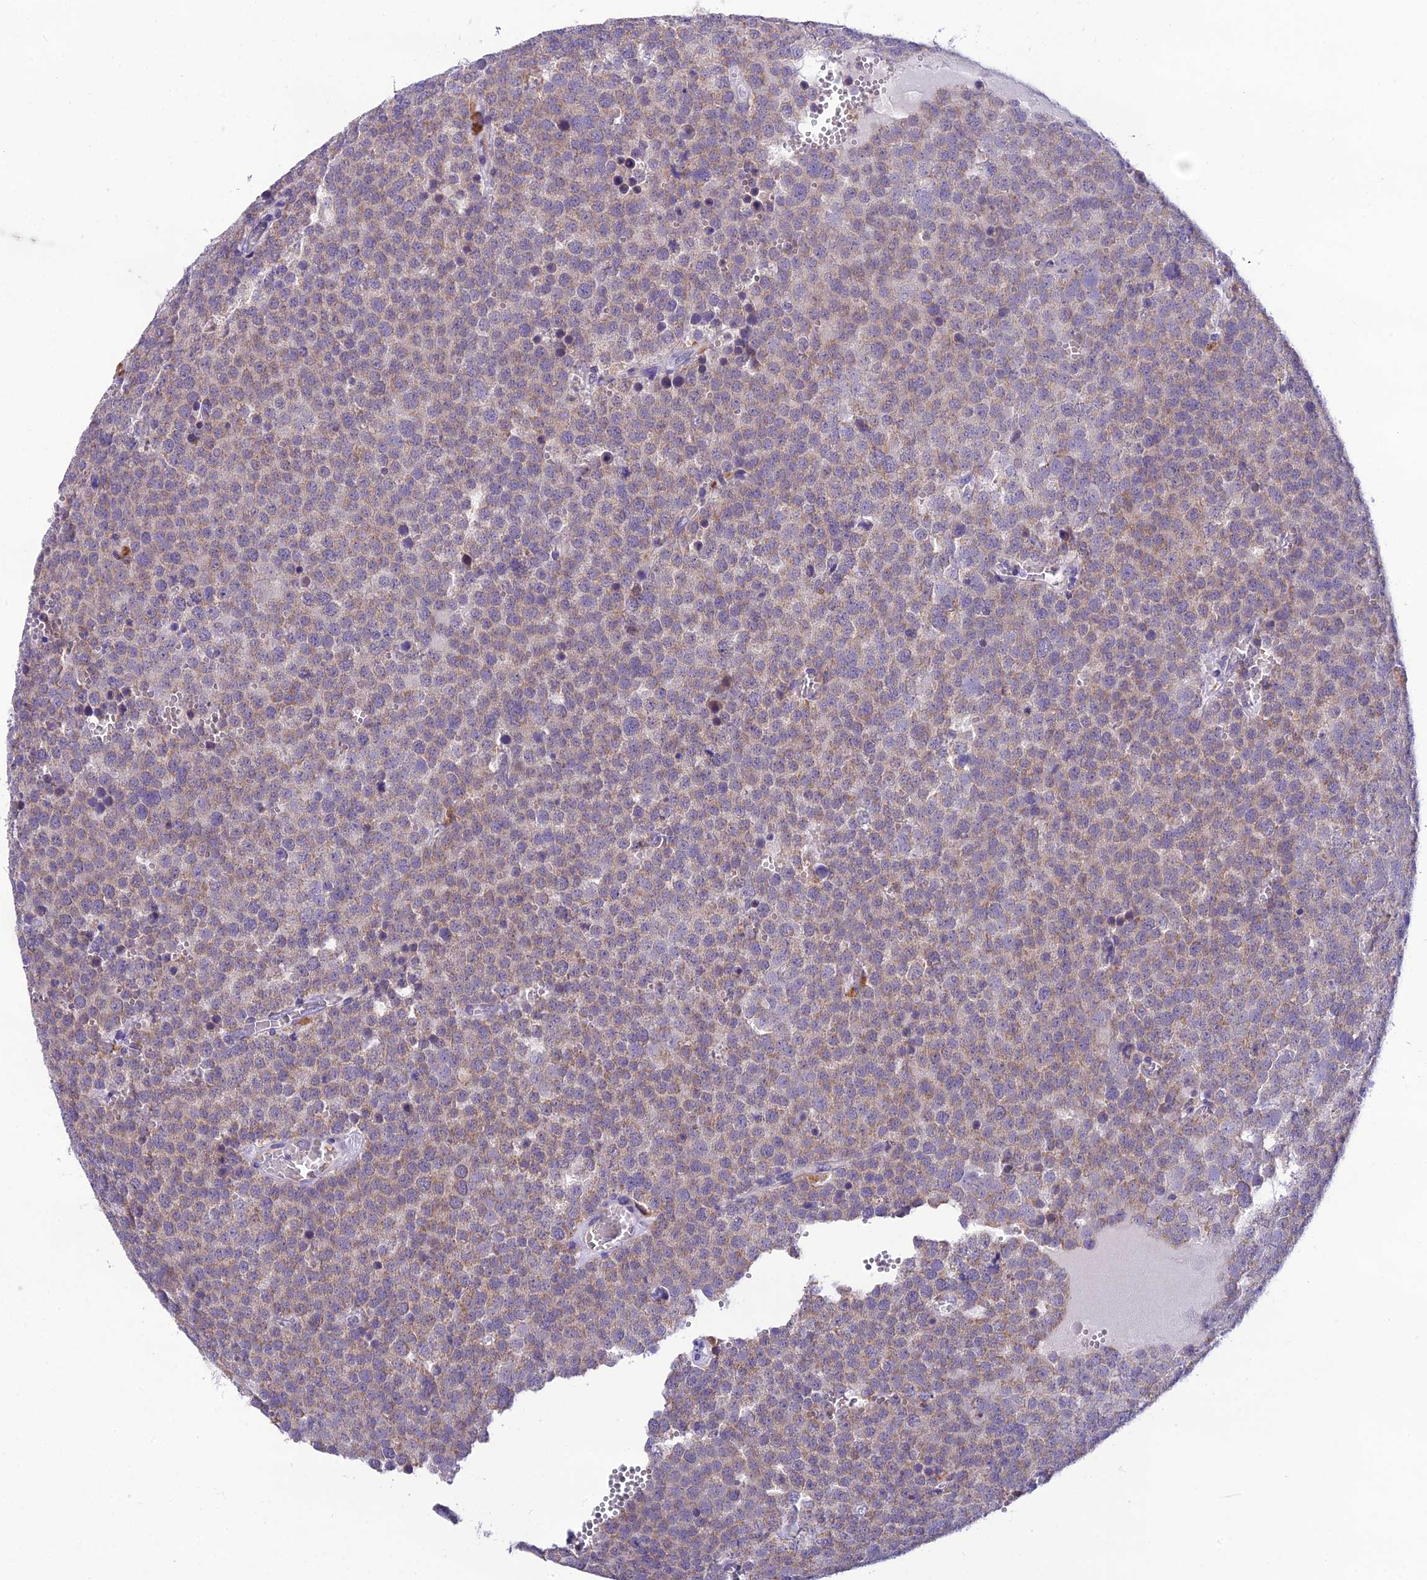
{"staining": {"intensity": "weak", "quantity": ">75%", "location": "cytoplasmic/membranous"}, "tissue": "testis cancer", "cell_type": "Tumor cells", "image_type": "cancer", "snomed": [{"axis": "morphology", "description": "Normal tissue, NOS"}, {"axis": "morphology", "description": "Seminoma, NOS"}, {"axis": "topography", "description": "Testis"}], "caption": "High-power microscopy captured an IHC micrograph of testis cancer, revealing weak cytoplasmic/membranous expression in about >75% of tumor cells.", "gene": "MIIP", "patient": {"sex": "male", "age": 71}}